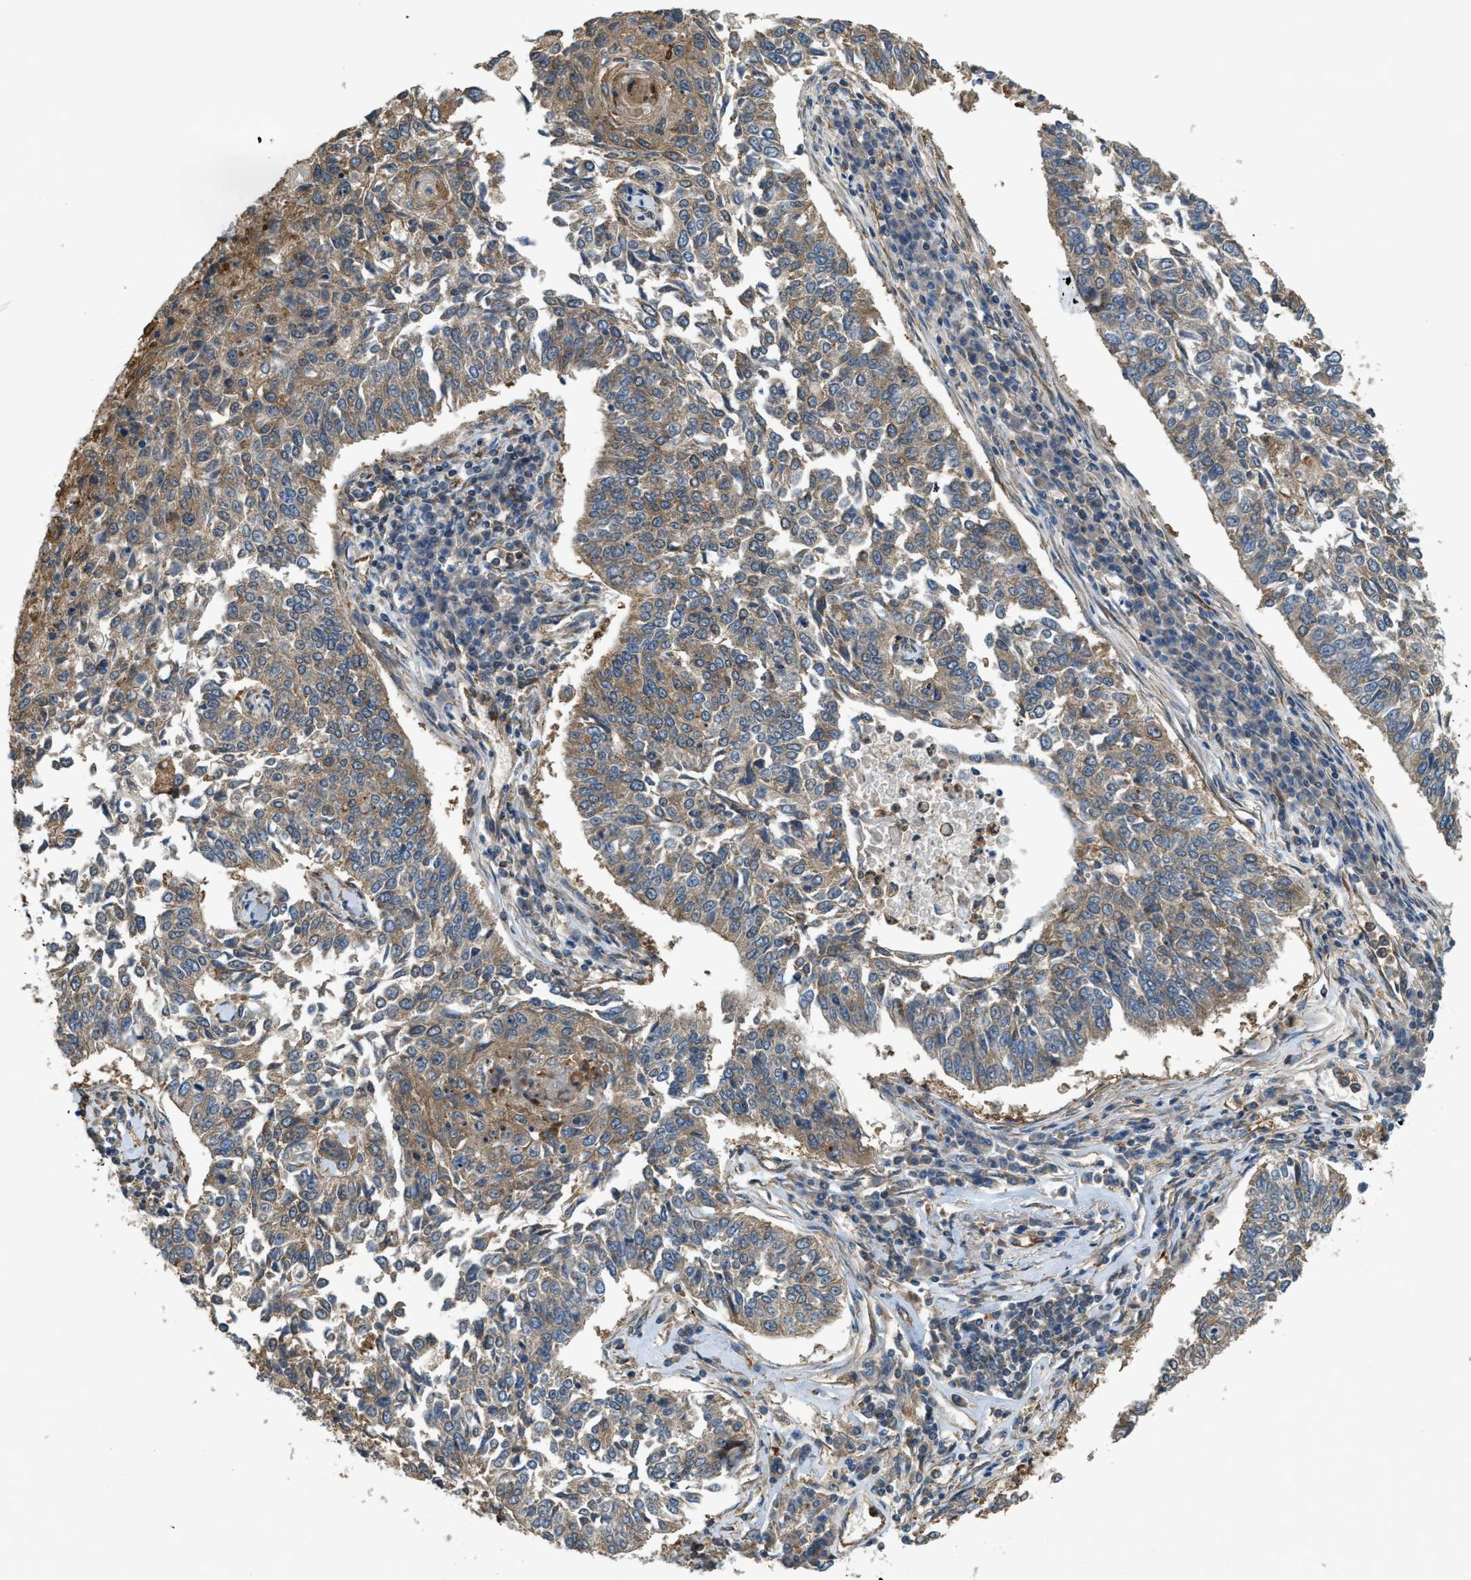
{"staining": {"intensity": "moderate", "quantity": "25%-75%", "location": "cytoplasmic/membranous"}, "tissue": "lung cancer", "cell_type": "Tumor cells", "image_type": "cancer", "snomed": [{"axis": "morphology", "description": "Normal tissue, NOS"}, {"axis": "morphology", "description": "Squamous cell carcinoma, NOS"}, {"axis": "topography", "description": "Cartilage tissue"}, {"axis": "topography", "description": "Bronchus"}, {"axis": "topography", "description": "Lung"}], "caption": "Immunohistochemical staining of lung cancer (squamous cell carcinoma) reveals moderate cytoplasmic/membranous protein positivity in about 25%-75% of tumor cells.", "gene": "BAG4", "patient": {"sex": "female", "age": 49}}